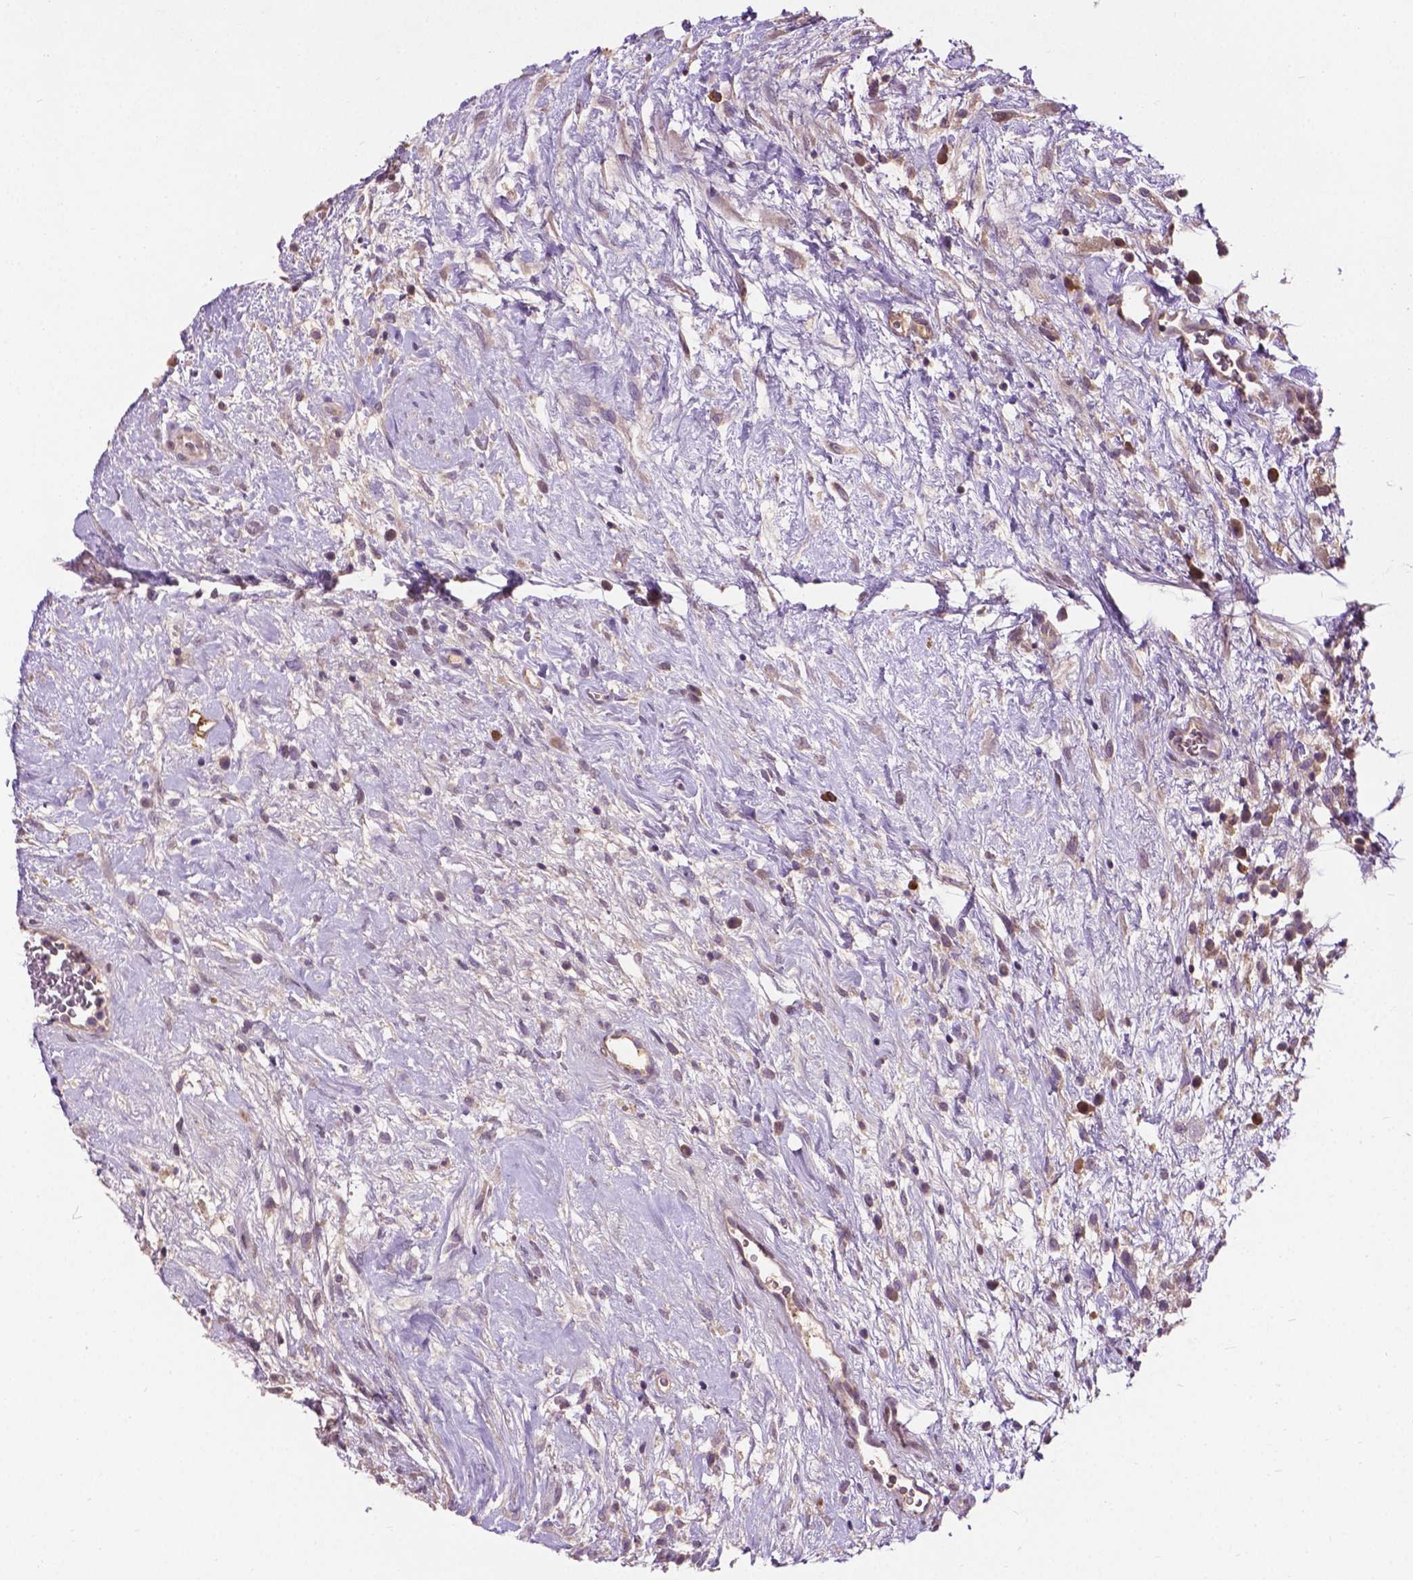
{"staining": {"intensity": "negative", "quantity": "none", "location": "none"}, "tissue": "testis cancer", "cell_type": "Tumor cells", "image_type": "cancer", "snomed": [{"axis": "morphology", "description": "Normal tissue, NOS"}, {"axis": "morphology", "description": "Carcinoma, Embryonal, NOS"}, {"axis": "topography", "description": "Testis"}], "caption": "Image shows no significant protein staining in tumor cells of embryonal carcinoma (testis).", "gene": "IRF6", "patient": {"sex": "male", "age": 32}}